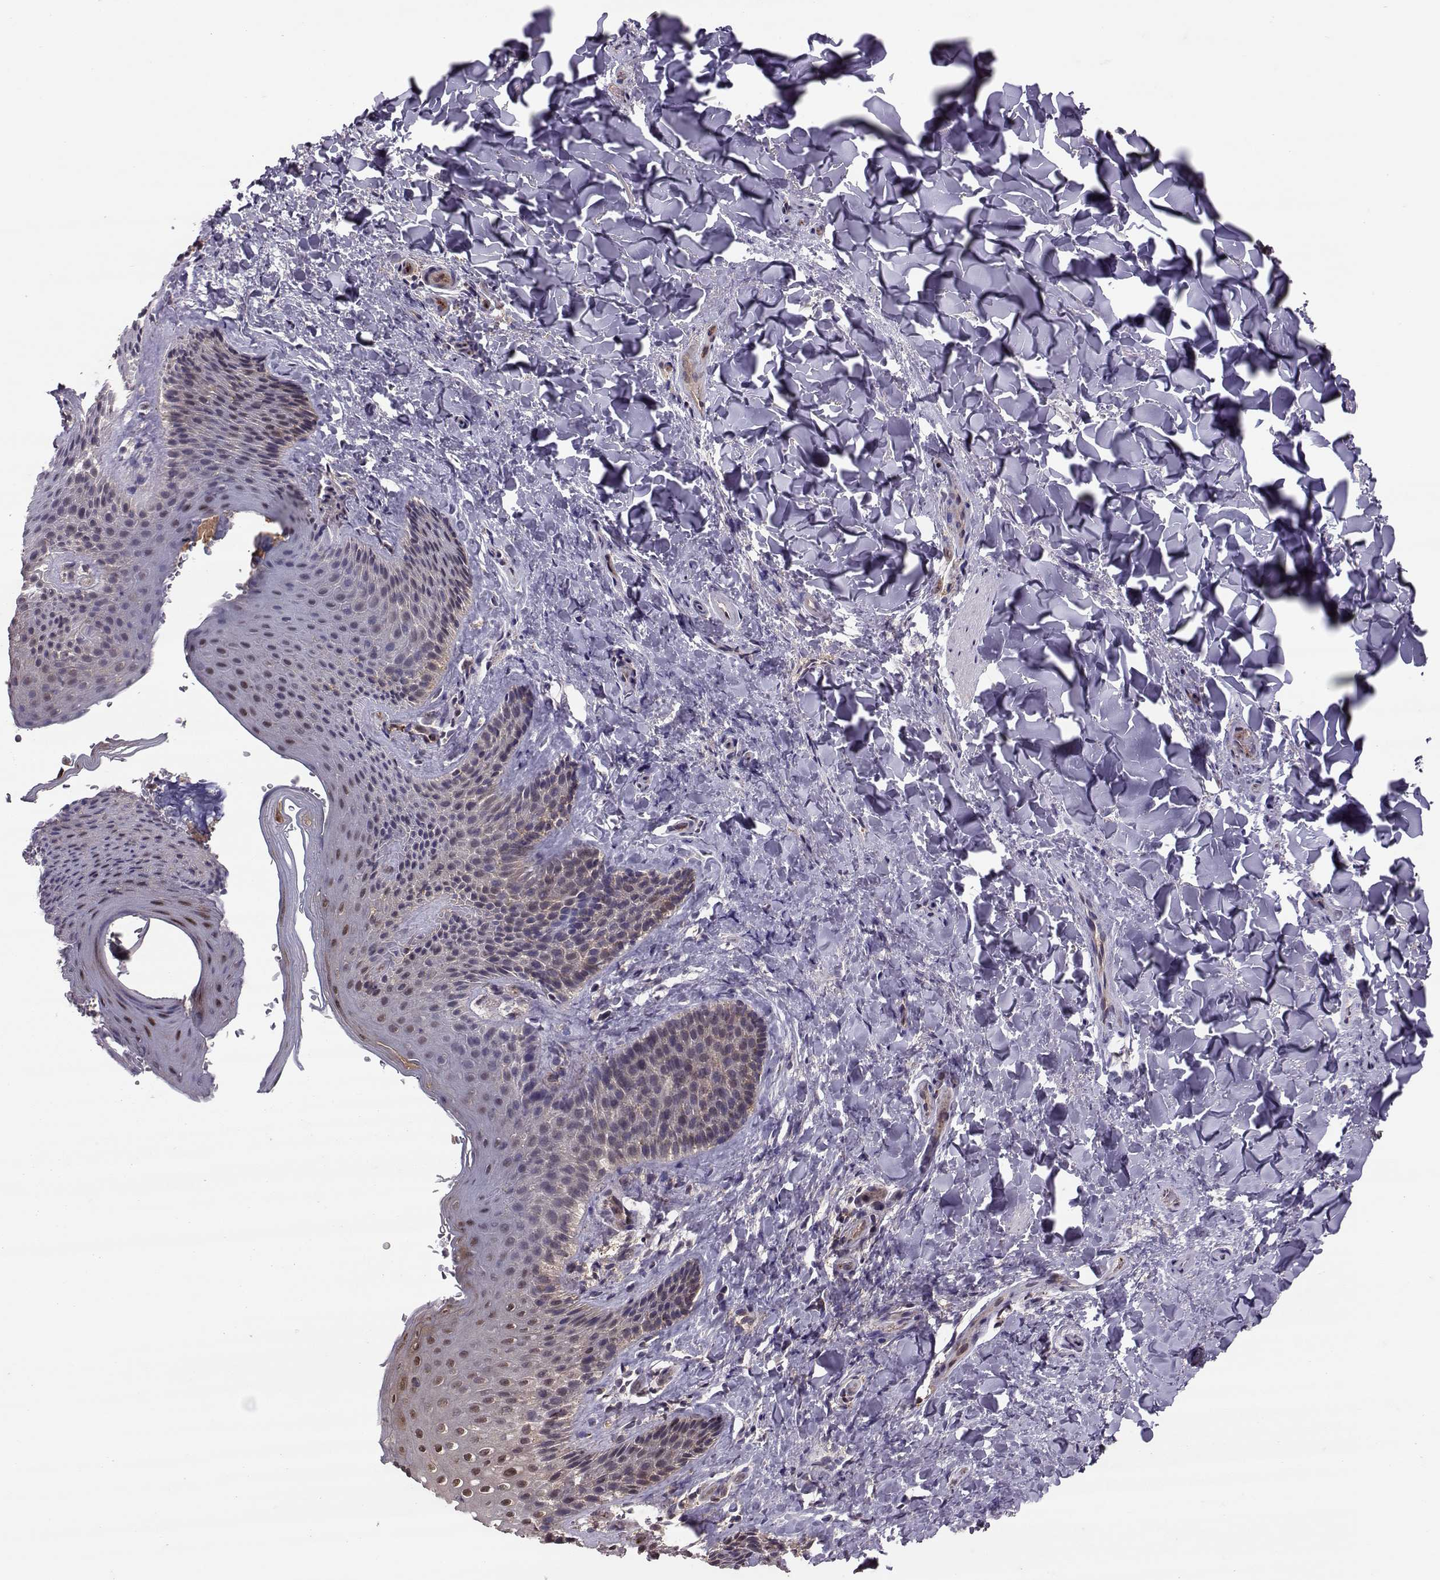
{"staining": {"intensity": "strong", "quantity": "25%-75%", "location": "cytoplasmic/membranous,nuclear"}, "tissue": "skin", "cell_type": "Epidermal cells", "image_type": "normal", "snomed": [{"axis": "morphology", "description": "Normal tissue, NOS"}, {"axis": "topography", "description": "Anal"}], "caption": "IHC image of normal human skin stained for a protein (brown), which reveals high levels of strong cytoplasmic/membranous,nuclear expression in approximately 25%-75% of epidermal cells.", "gene": "PPP2R2A", "patient": {"sex": "male", "age": 36}}